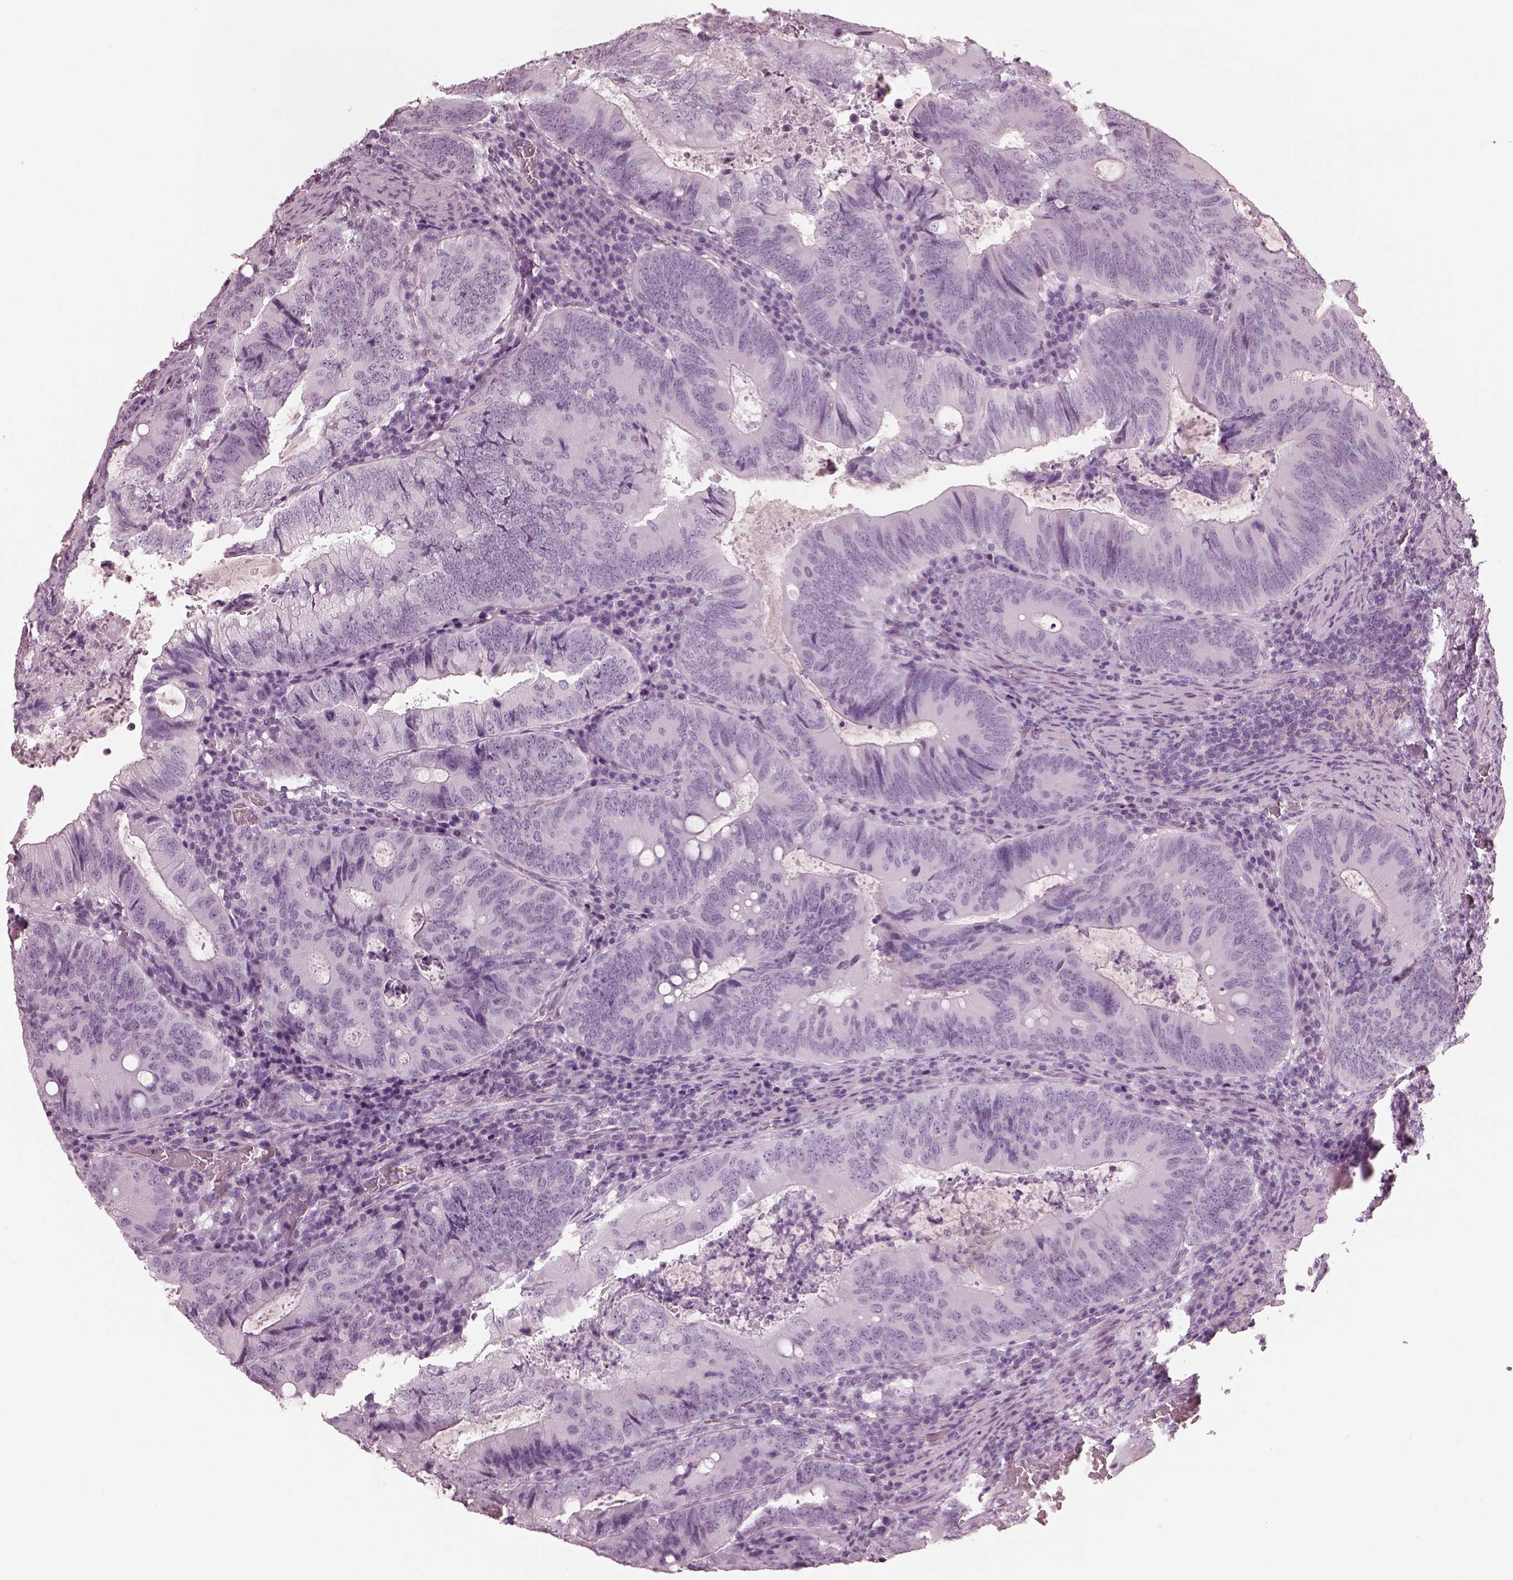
{"staining": {"intensity": "negative", "quantity": "none", "location": "none"}, "tissue": "colorectal cancer", "cell_type": "Tumor cells", "image_type": "cancer", "snomed": [{"axis": "morphology", "description": "Adenocarcinoma, NOS"}, {"axis": "topography", "description": "Colon"}], "caption": "IHC of adenocarcinoma (colorectal) displays no staining in tumor cells.", "gene": "FABP9", "patient": {"sex": "male", "age": 67}}